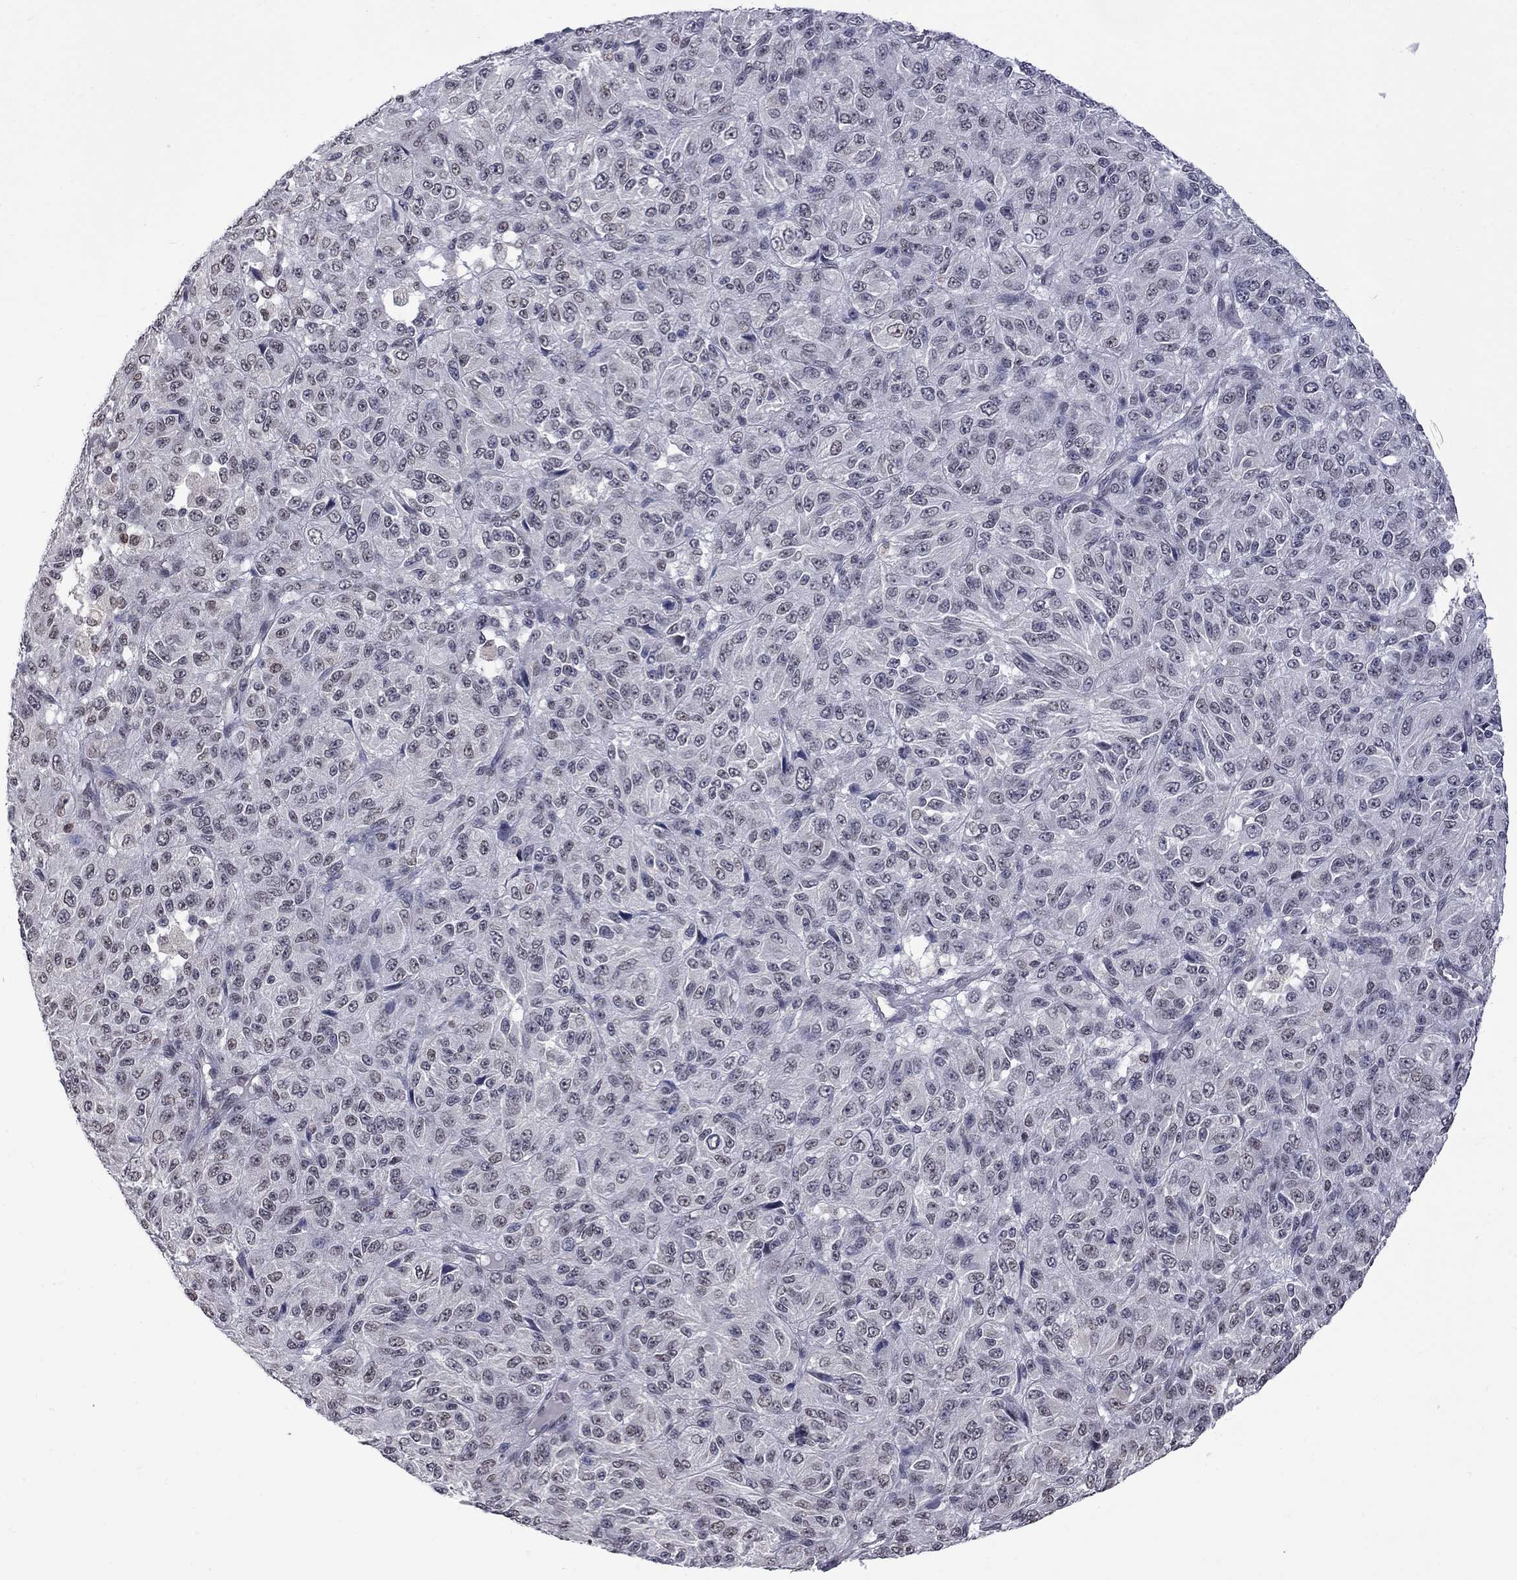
{"staining": {"intensity": "negative", "quantity": "none", "location": "none"}, "tissue": "melanoma", "cell_type": "Tumor cells", "image_type": "cancer", "snomed": [{"axis": "morphology", "description": "Malignant melanoma, Metastatic site"}, {"axis": "topography", "description": "Brain"}], "caption": "This micrograph is of melanoma stained with immunohistochemistry (IHC) to label a protein in brown with the nuclei are counter-stained blue. There is no expression in tumor cells.", "gene": "RFWD3", "patient": {"sex": "female", "age": 56}}